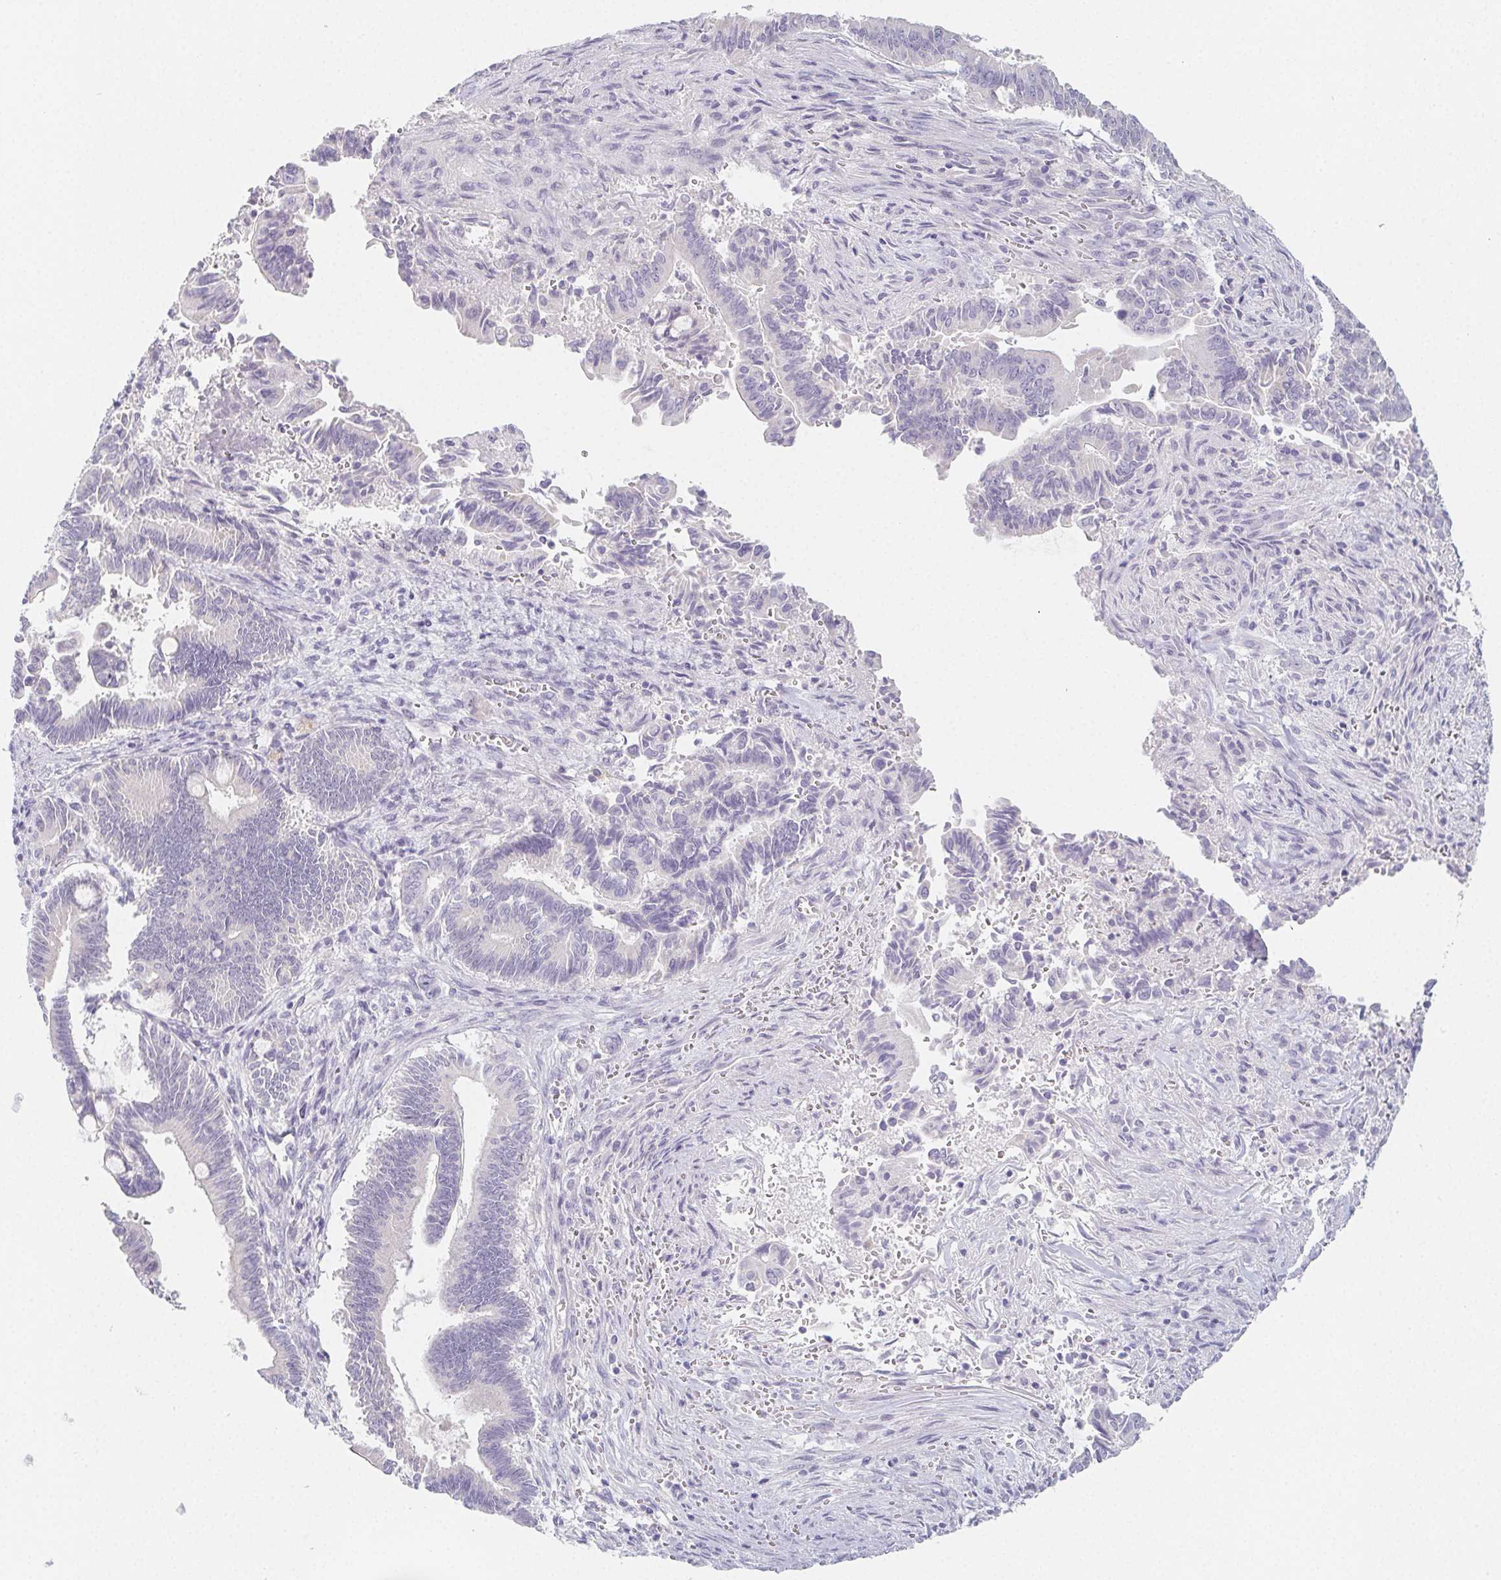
{"staining": {"intensity": "negative", "quantity": "none", "location": "none"}, "tissue": "pancreatic cancer", "cell_type": "Tumor cells", "image_type": "cancer", "snomed": [{"axis": "morphology", "description": "Adenocarcinoma, NOS"}, {"axis": "topography", "description": "Pancreas"}], "caption": "High magnification brightfield microscopy of pancreatic adenocarcinoma stained with DAB (3,3'-diaminobenzidine) (brown) and counterstained with hematoxylin (blue): tumor cells show no significant positivity.", "gene": "GLIPR1L1", "patient": {"sex": "male", "age": 68}}